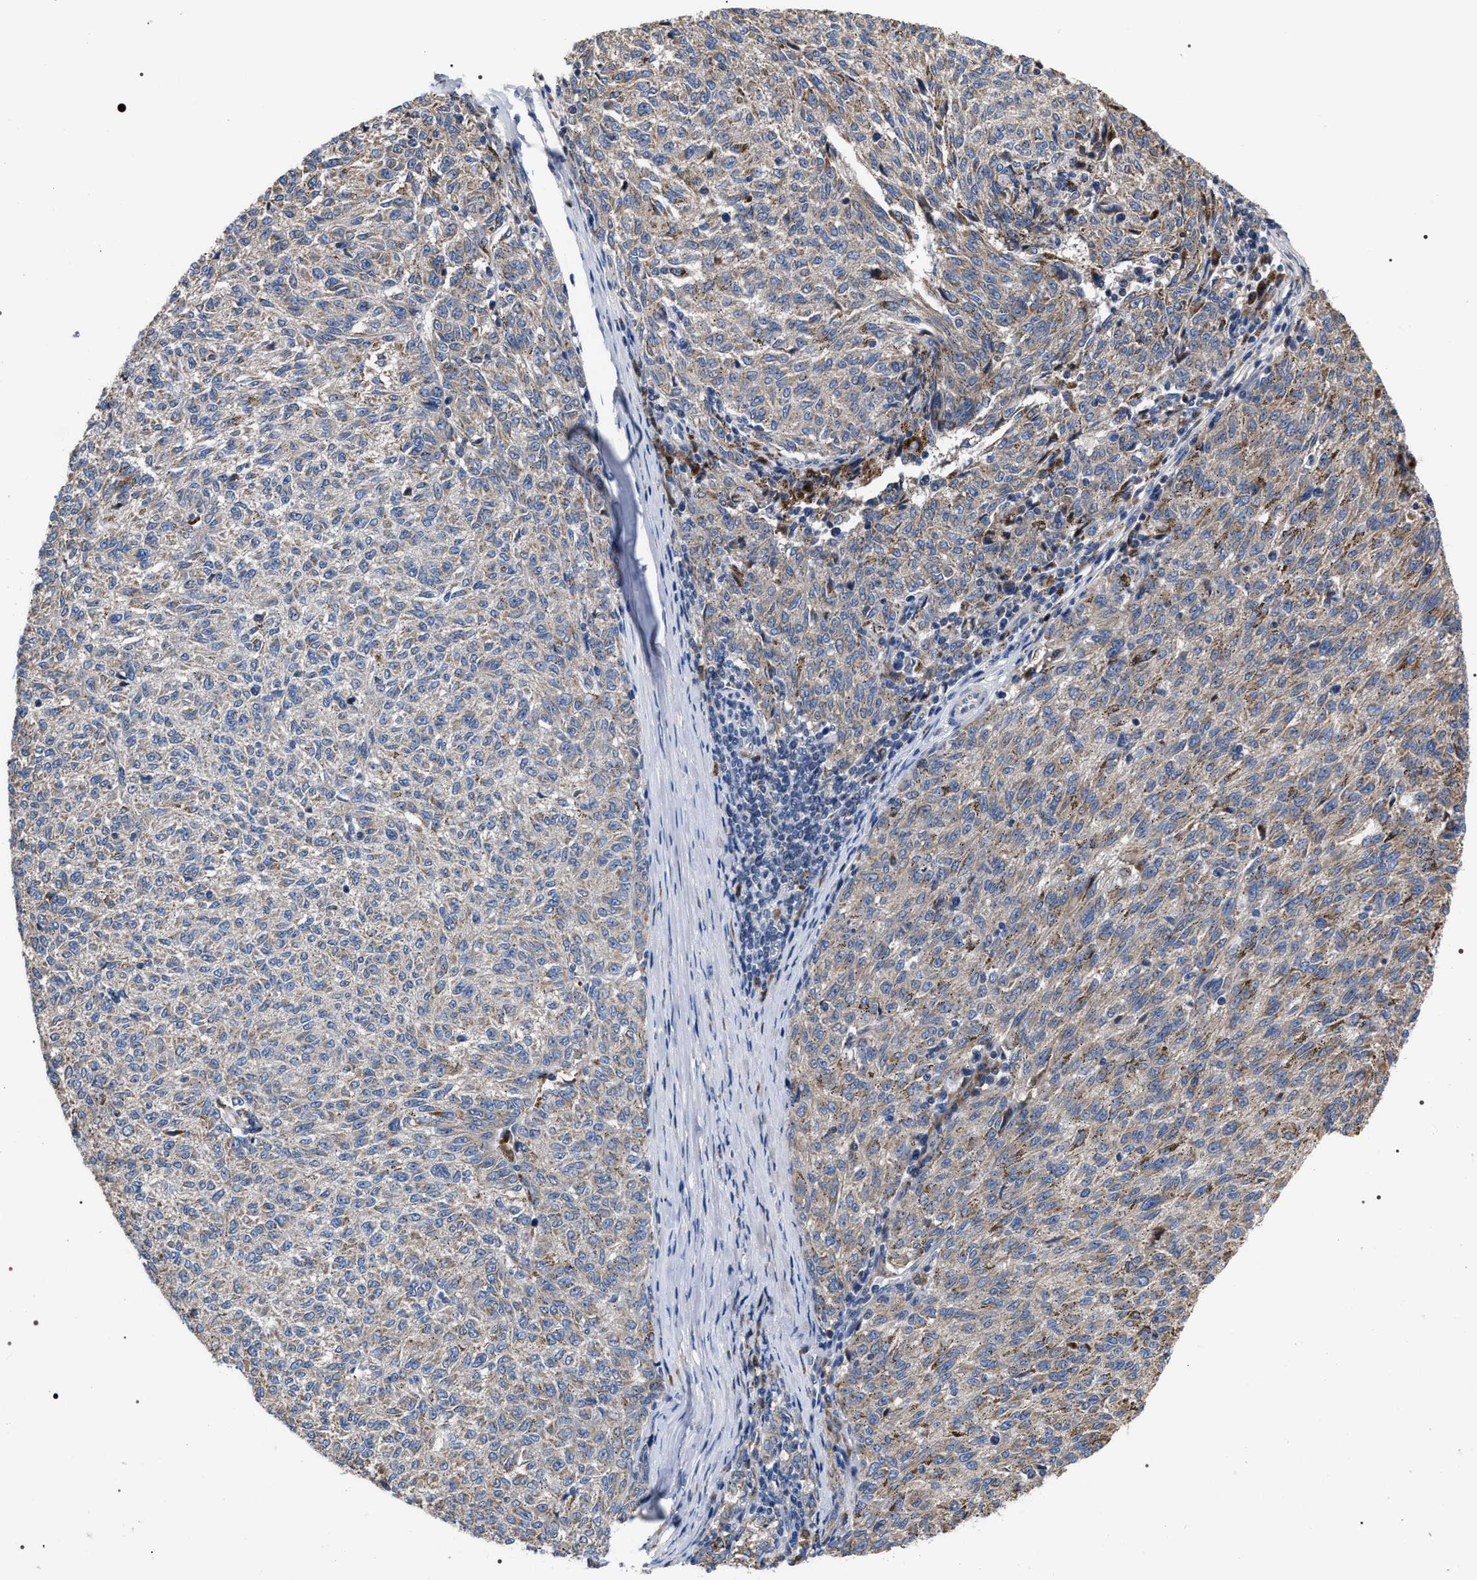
{"staining": {"intensity": "moderate", "quantity": "25%-75%", "location": "cytoplasmic/membranous"}, "tissue": "melanoma", "cell_type": "Tumor cells", "image_type": "cancer", "snomed": [{"axis": "morphology", "description": "Malignant melanoma, NOS"}, {"axis": "topography", "description": "Skin"}], "caption": "High-power microscopy captured an IHC image of melanoma, revealing moderate cytoplasmic/membranous expression in about 25%-75% of tumor cells. Using DAB (3,3'-diaminobenzidine) (brown) and hematoxylin (blue) stains, captured at high magnification using brightfield microscopy.", "gene": "MACC1", "patient": {"sex": "female", "age": 72}}